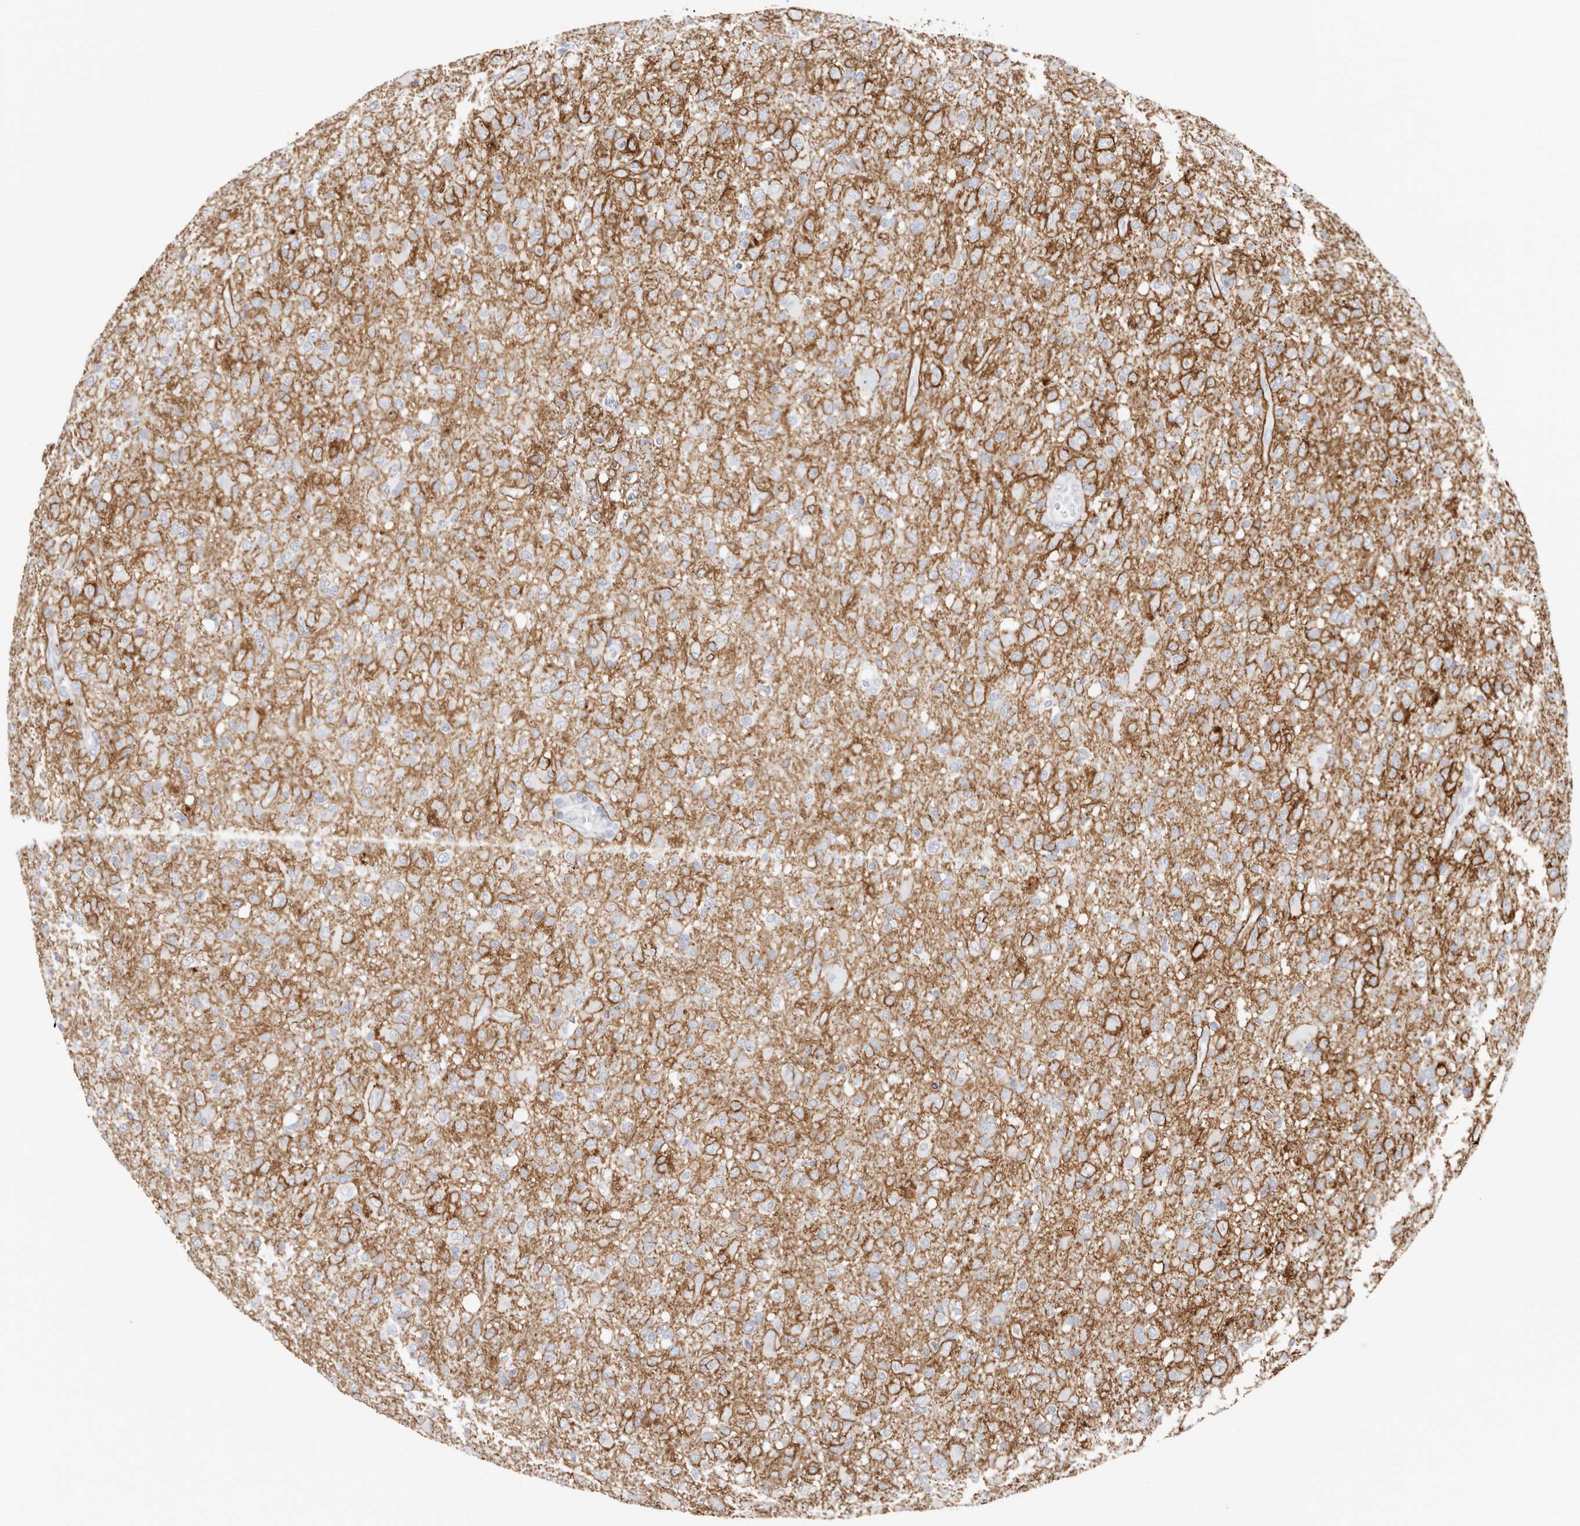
{"staining": {"intensity": "negative", "quantity": "none", "location": "none"}, "tissue": "glioma", "cell_type": "Tumor cells", "image_type": "cancer", "snomed": [{"axis": "morphology", "description": "Glioma, malignant, High grade"}, {"axis": "topography", "description": "Brain"}], "caption": "There is no significant positivity in tumor cells of malignant high-grade glioma.", "gene": "PKDCC", "patient": {"sex": "female", "age": 57}}